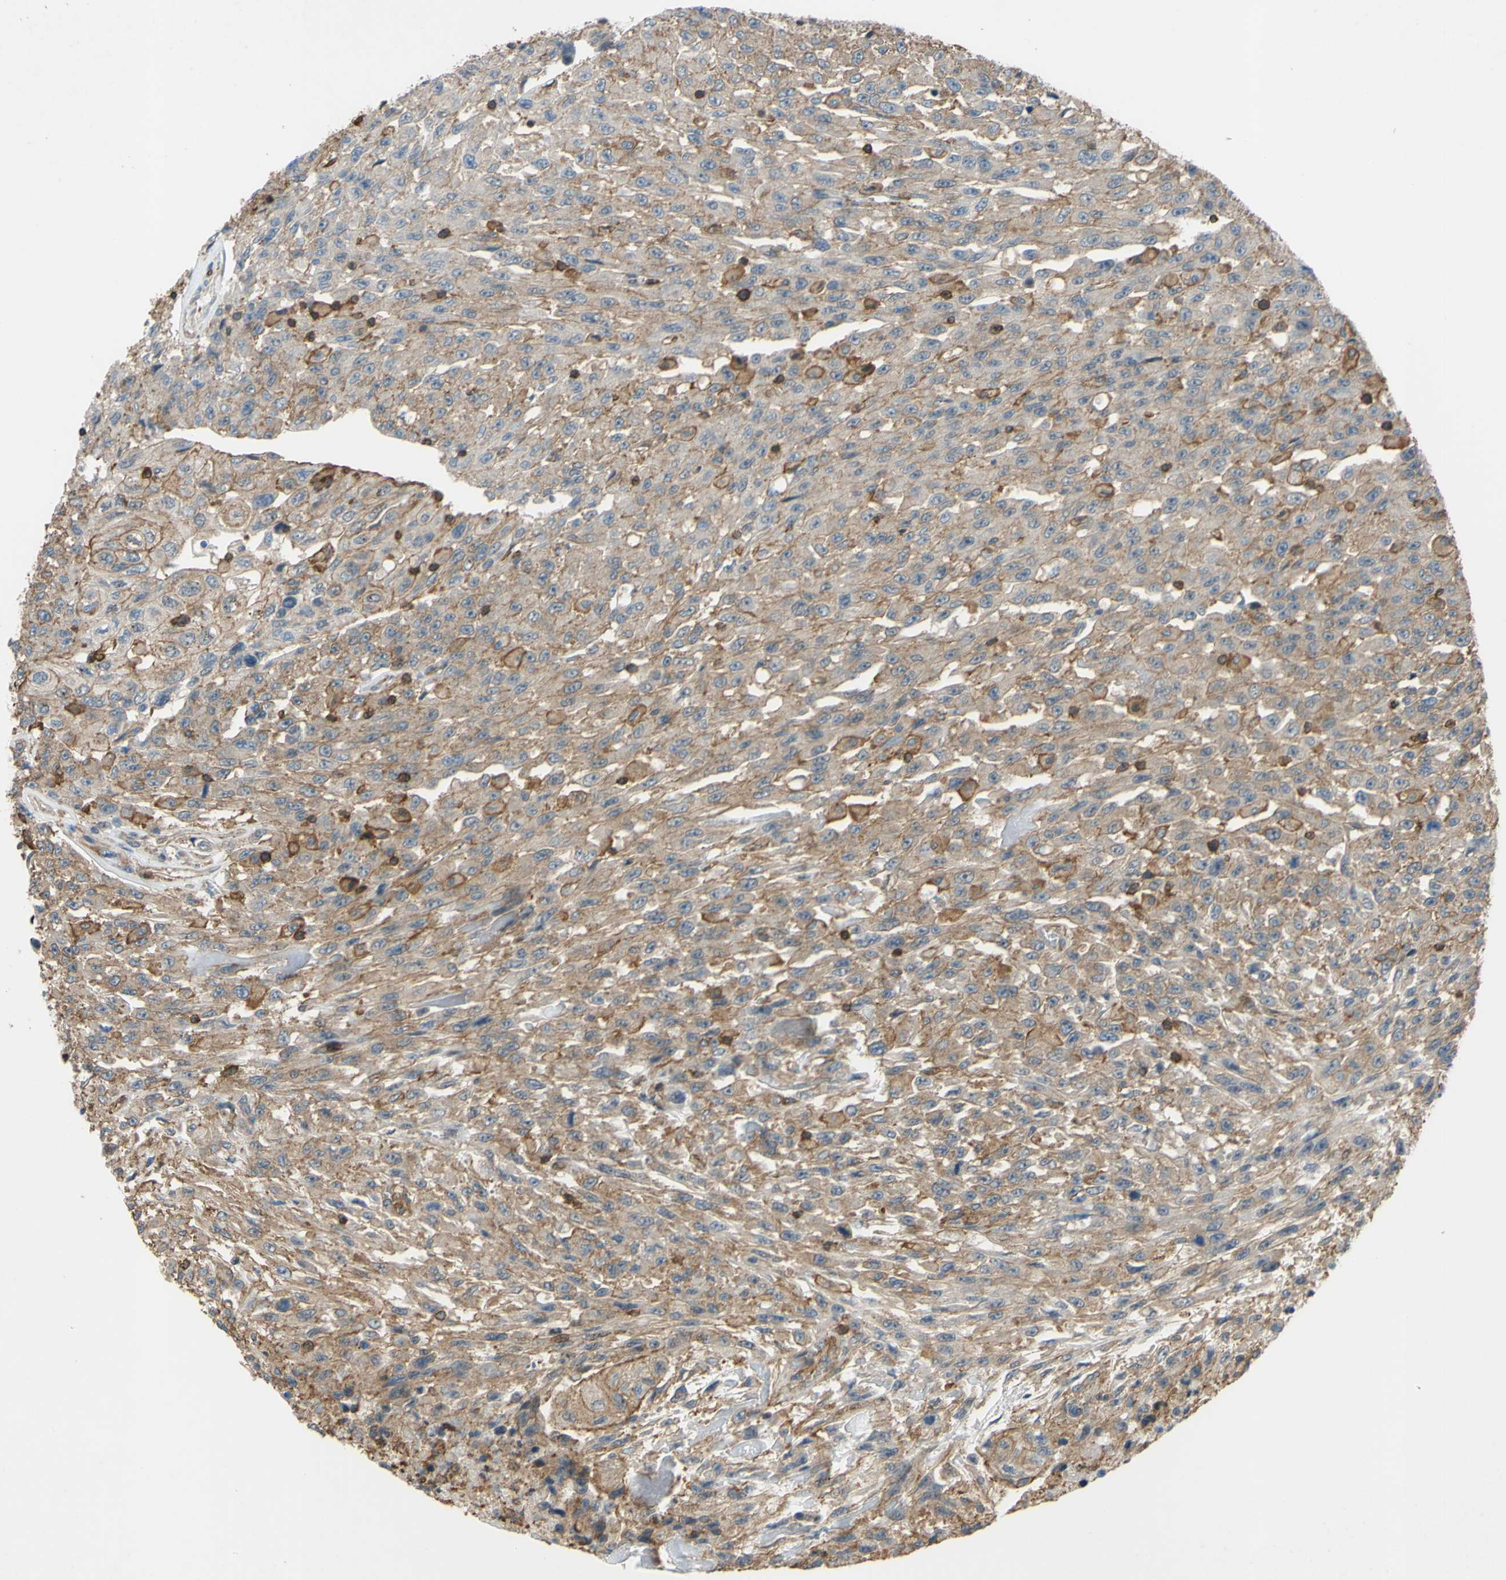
{"staining": {"intensity": "moderate", "quantity": ">75%", "location": "cytoplasmic/membranous"}, "tissue": "urothelial cancer", "cell_type": "Tumor cells", "image_type": "cancer", "snomed": [{"axis": "morphology", "description": "Urothelial carcinoma, High grade"}, {"axis": "topography", "description": "Urinary bladder"}], "caption": "IHC staining of urothelial cancer, which exhibits medium levels of moderate cytoplasmic/membranous expression in about >75% of tumor cells indicating moderate cytoplasmic/membranous protein staining. The staining was performed using DAB (3,3'-diaminobenzidine) (brown) for protein detection and nuclei were counterstained in hematoxylin (blue).", "gene": "ADD3", "patient": {"sex": "male", "age": 66}}